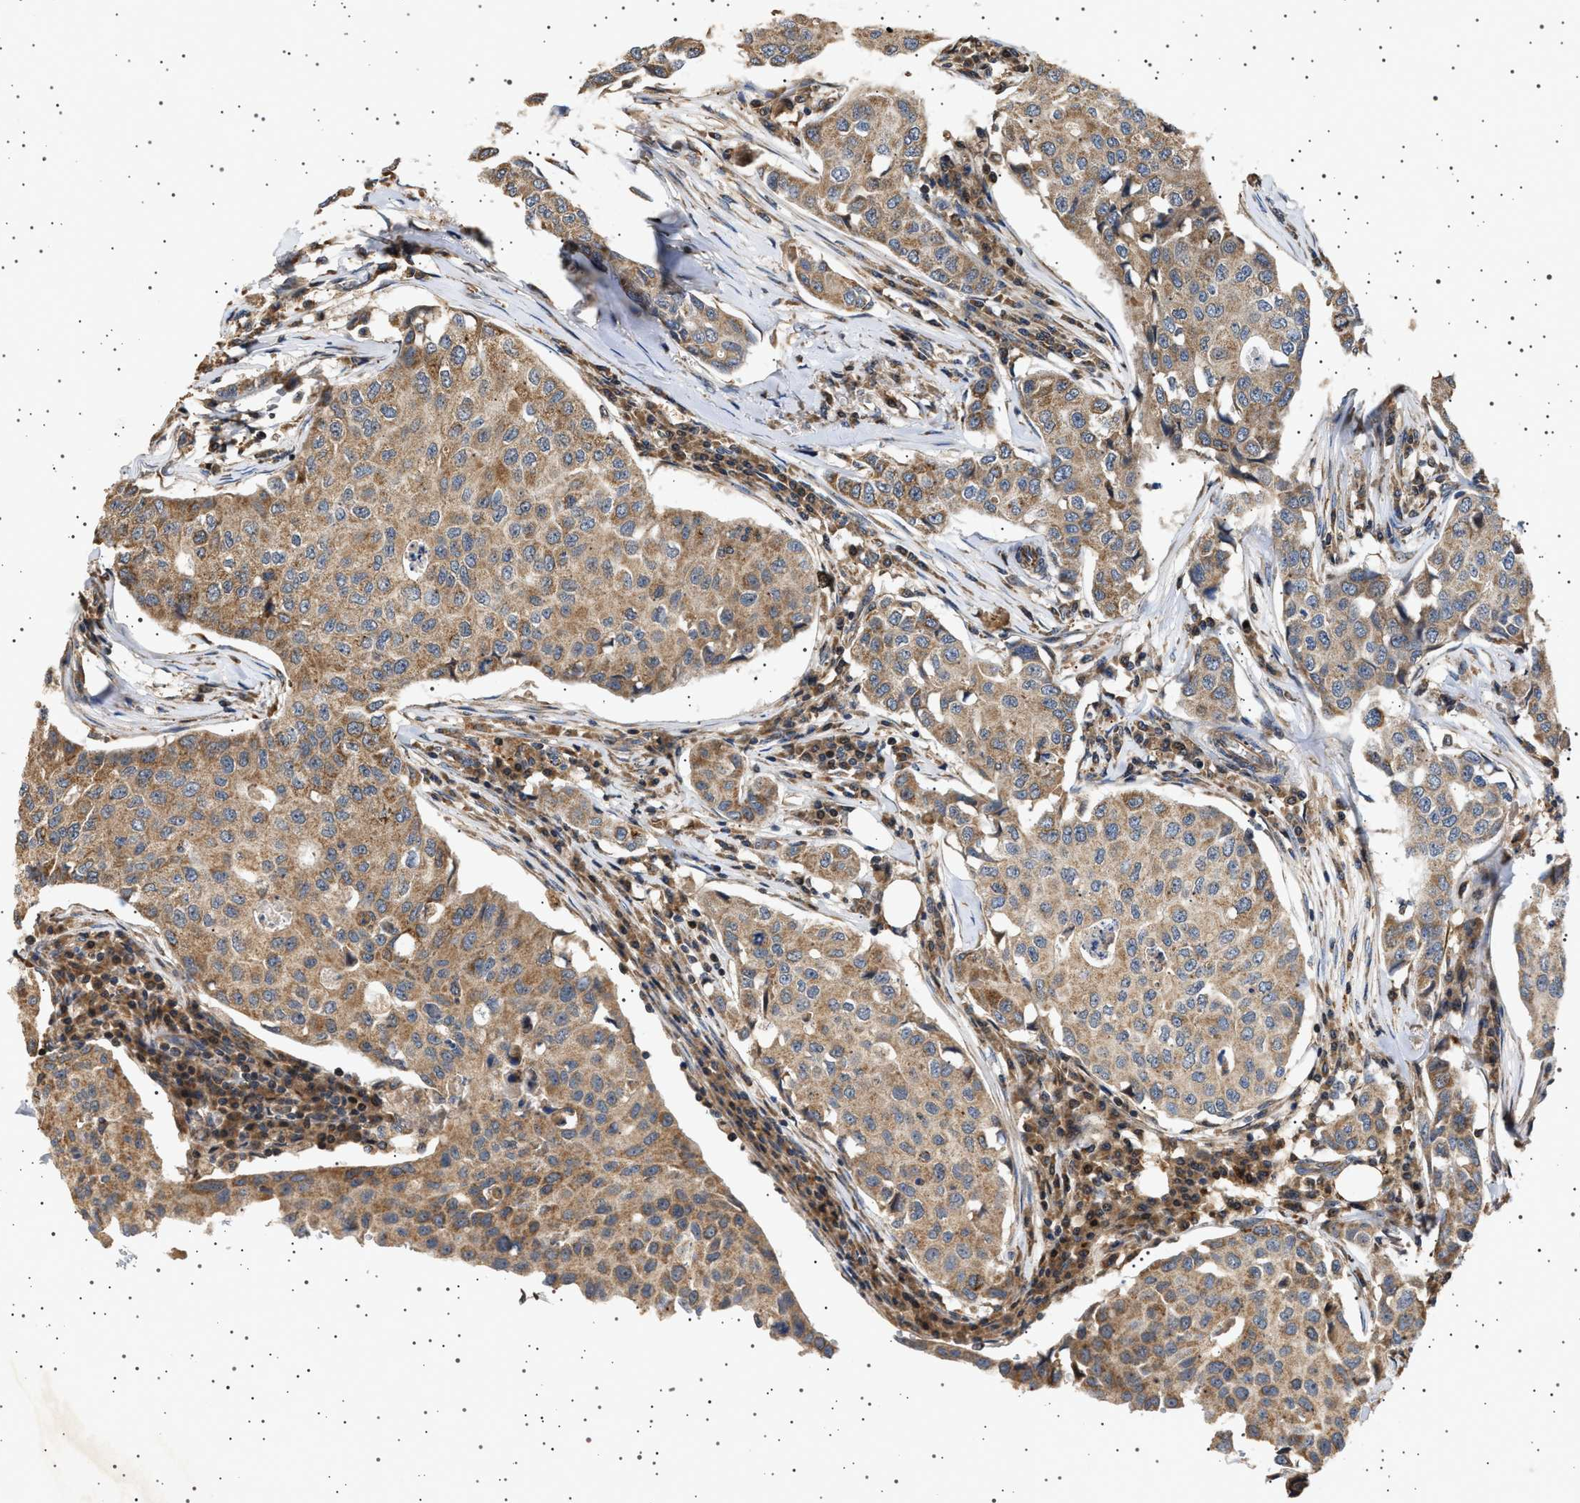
{"staining": {"intensity": "moderate", "quantity": ">75%", "location": "cytoplasmic/membranous"}, "tissue": "breast cancer", "cell_type": "Tumor cells", "image_type": "cancer", "snomed": [{"axis": "morphology", "description": "Duct carcinoma"}, {"axis": "topography", "description": "Breast"}], "caption": "A medium amount of moderate cytoplasmic/membranous staining is identified in about >75% of tumor cells in breast cancer (invasive ductal carcinoma) tissue.", "gene": "TRUB2", "patient": {"sex": "female", "age": 80}}